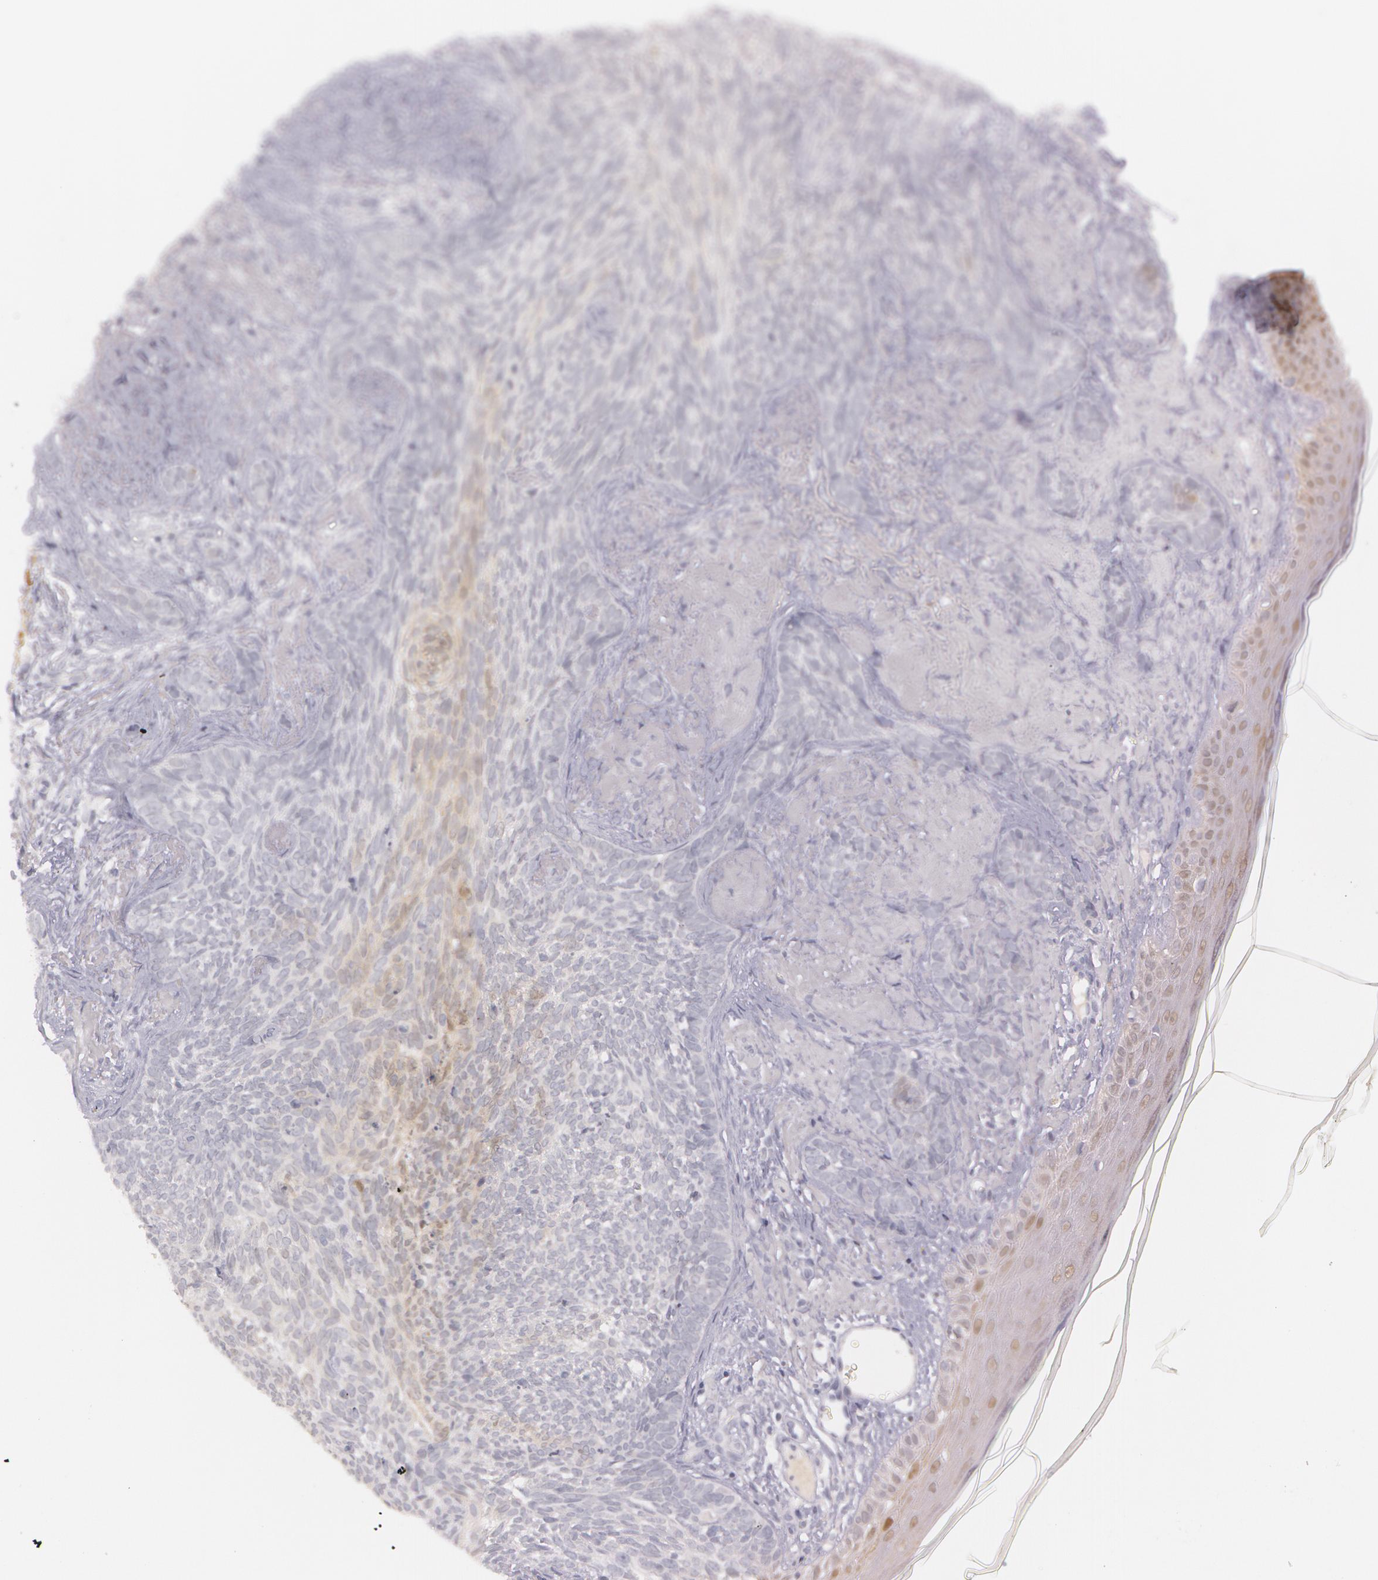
{"staining": {"intensity": "negative", "quantity": "none", "location": "none"}, "tissue": "skin cancer", "cell_type": "Tumor cells", "image_type": "cancer", "snomed": [{"axis": "morphology", "description": "Basal cell carcinoma"}, {"axis": "topography", "description": "Skin"}], "caption": "The micrograph shows no significant expression in tumor cells of skin basal cell carcinoma. The staining was performed using DAB to visualize the protein expression in brown, while the nuclei were stained in blue with hematoxylin (Magnification: 20x).", "gene": "IL1RN", "patient": {"sex": "female", "age": 81}}